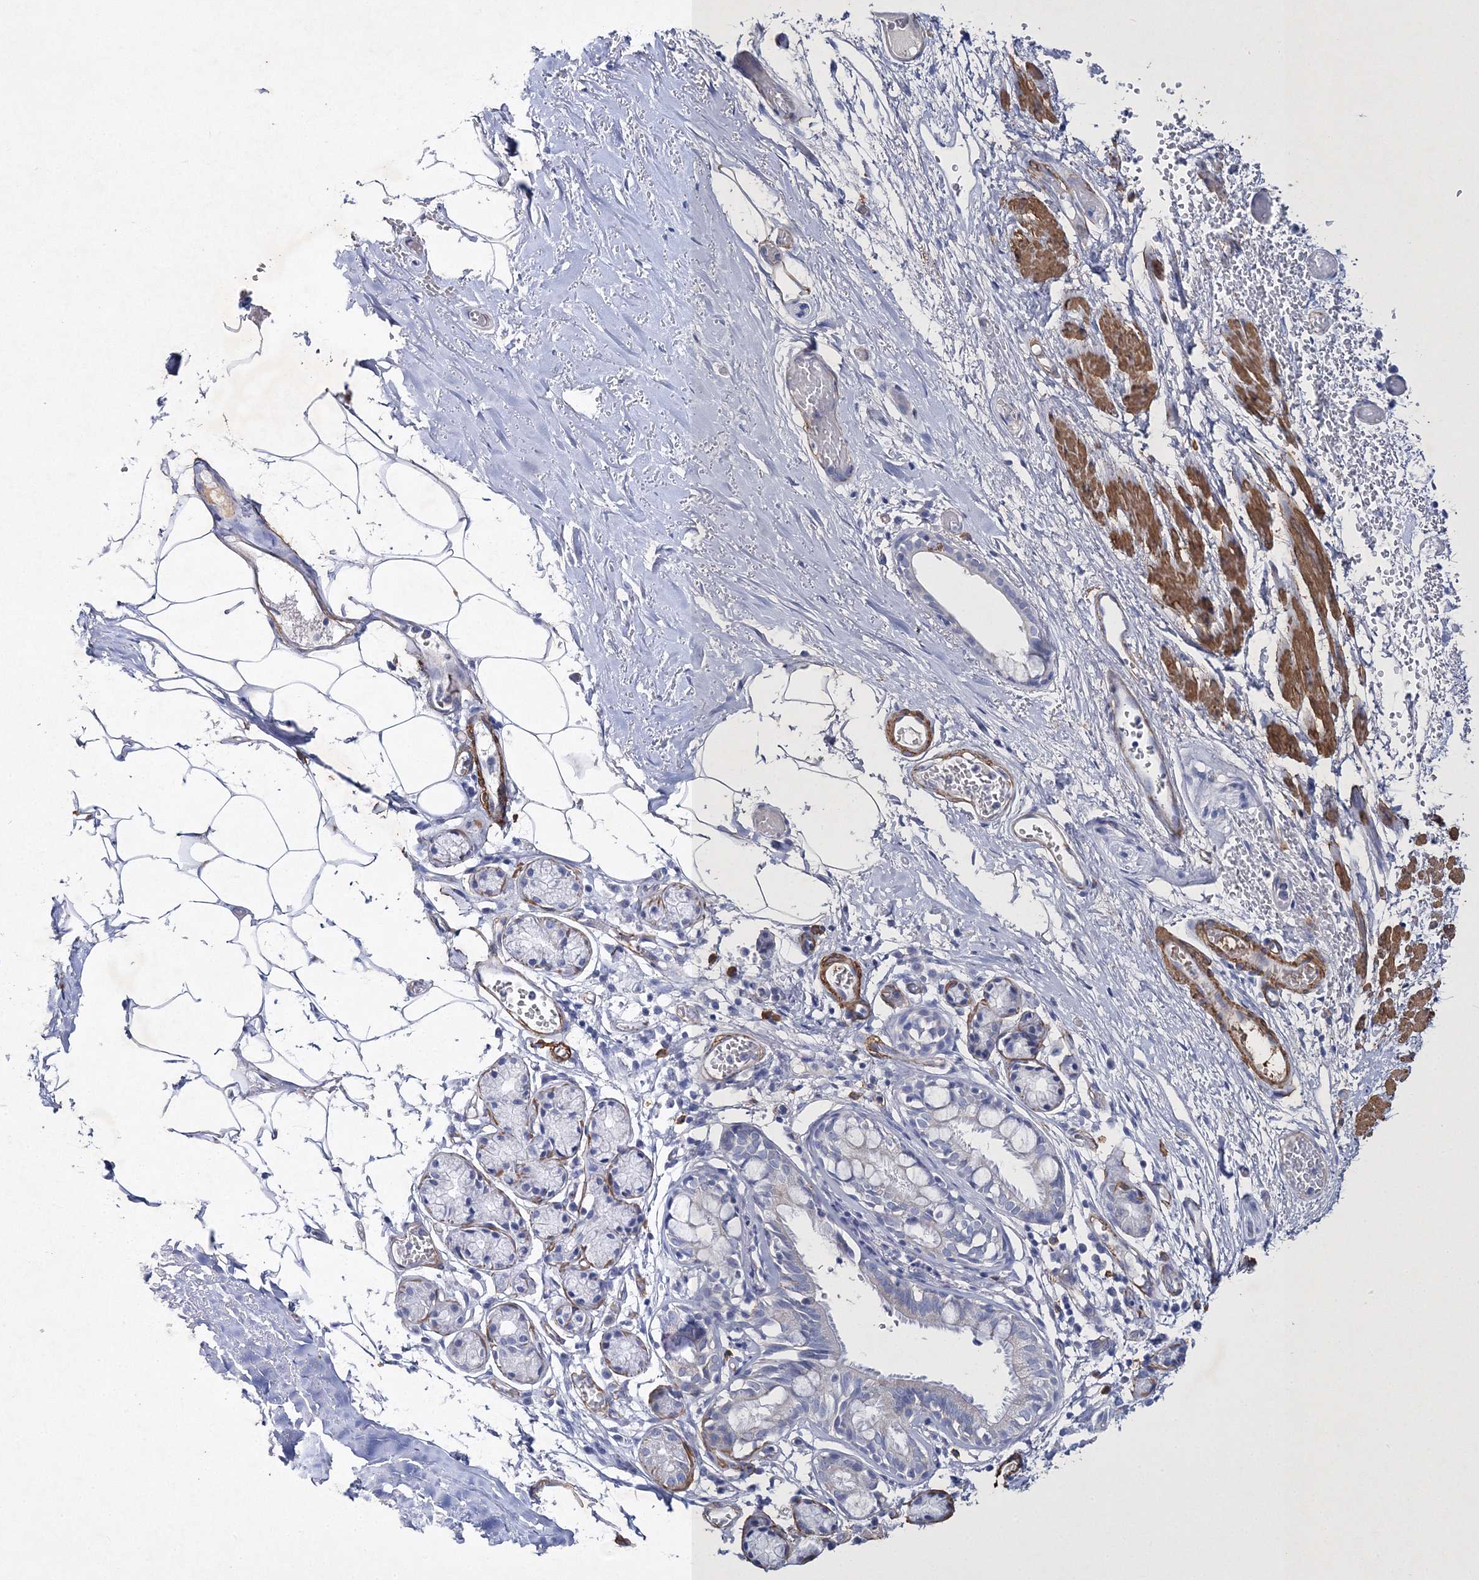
{"staining": {"intensity": "negative", "quantity": "none", "location": "none"}, "tissue": "bronchus", "cell_type": "Respiratory epithelial cells", "image_type": "normal", "snomed": [{"axis": "morphology", "description": "Normal tissue, NOS"}, {"axis": "topography", "description": "Bronchus"}, {"axis": "topography", "description": "Lung"}], "caption": "DAB immunohistochemical staining of benign human bronchus displays no significant expression in respiratory epithelial cells.", "gene": "RTN2", "patient": {"sex": "male", "age": 56}}